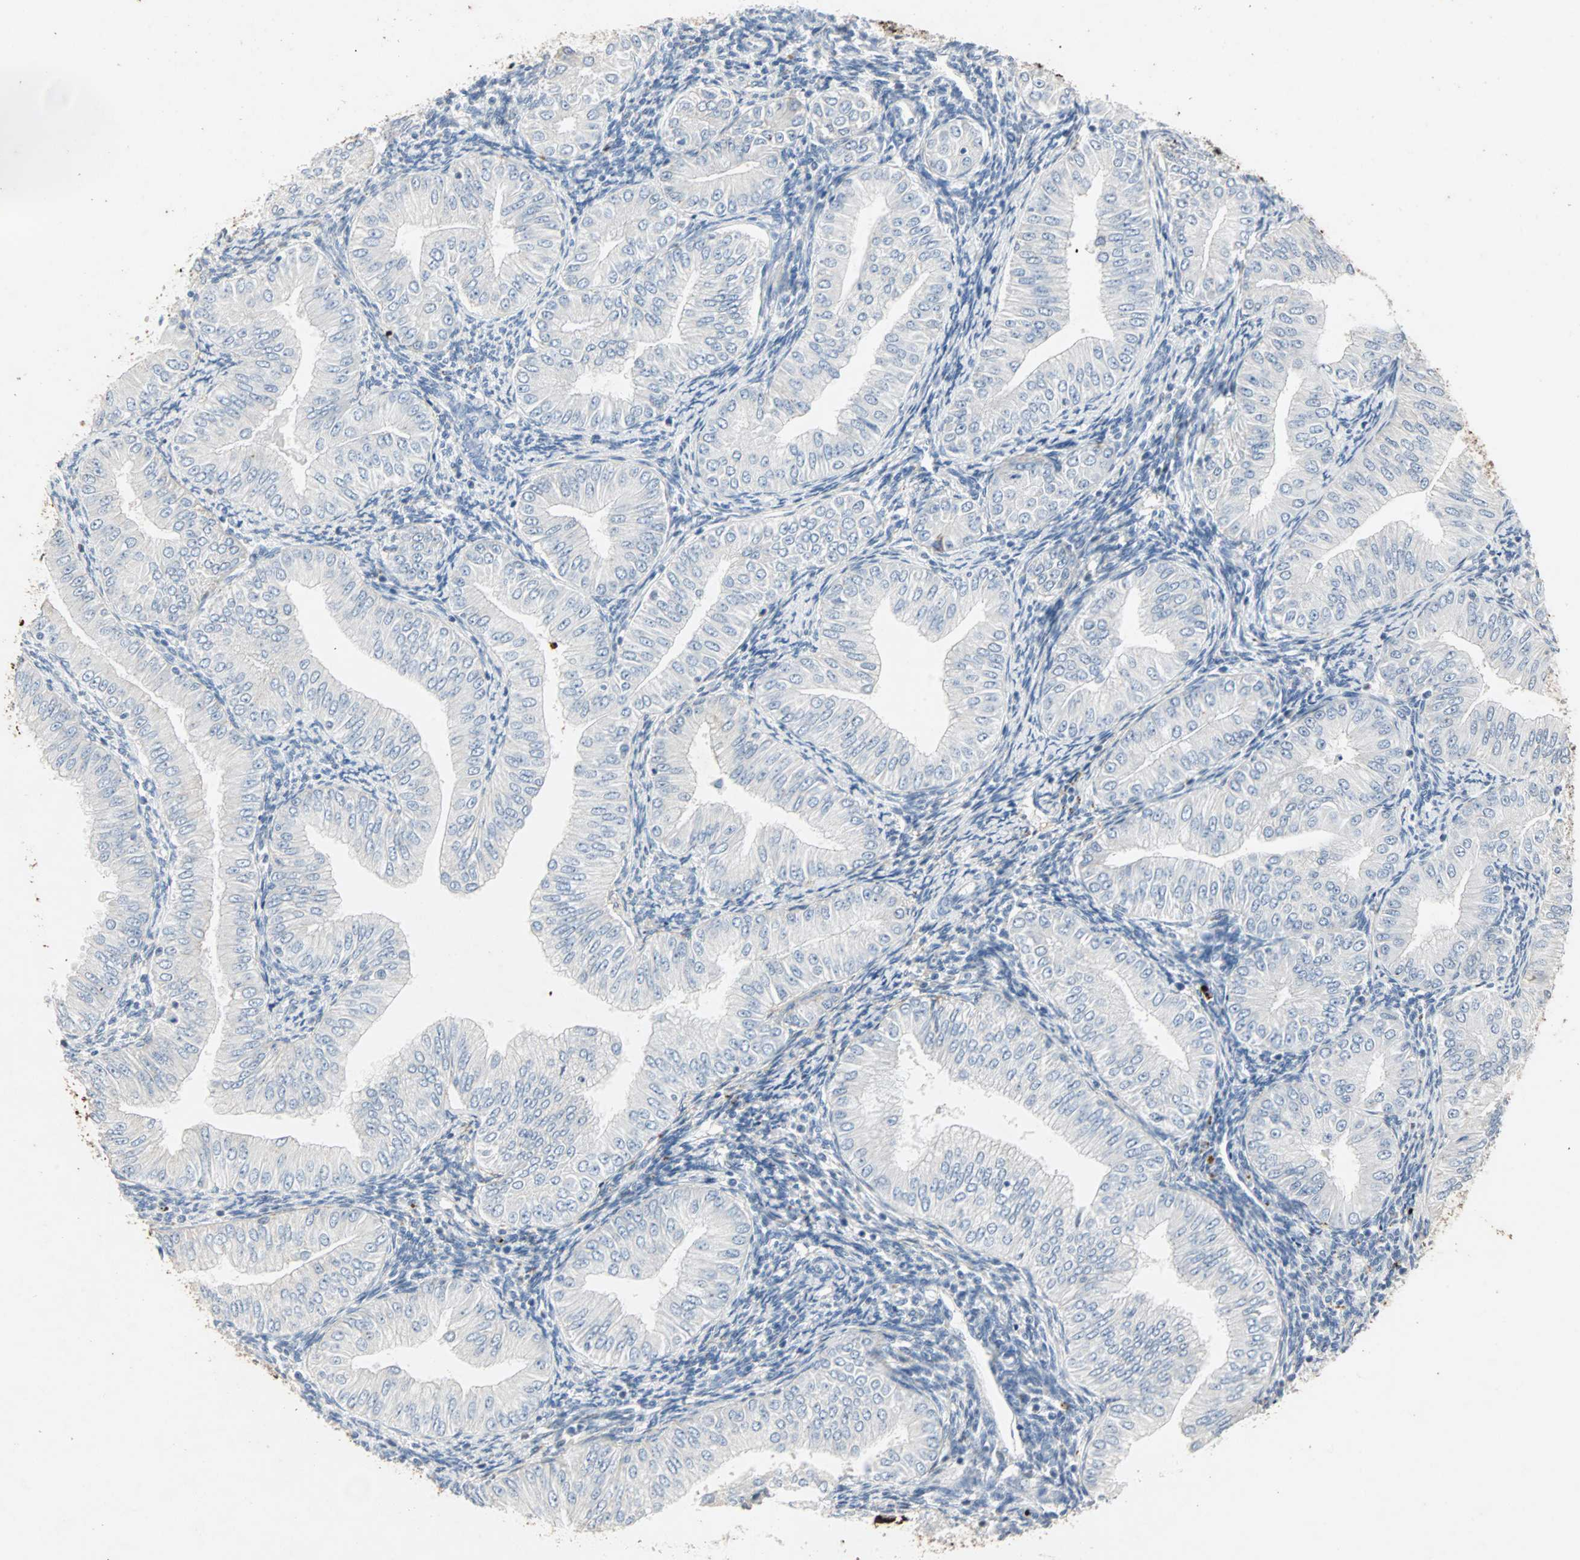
{"staining": {"intensity": "weak", "quantity": "<25%", "location": "cytoplasmic/membranous"}, "tissue": "endometrial cancer", "cell_type": "Tumor cells", "image_type": "cancer", "snomed": [{"axis": "morphology", "description": "Normal tissue, NOS"}, {"axis": "morphology", "description": "Adenocarcinoma, NOS"}, {"axis": "topography", "description": "Endometrium"}], "caption": "The IHC micrograph has no significant expression in tumor cells of endometrial cancer (adenocarcinoma) tissue. (Stains: DAB (3,3'-diaminobenzidine) immunohistochemistry (IHC) with hematoxylin counter stain, Microscopy: brightfield microscopy at high magnification).", "gene": "CEACAM6", "patient": {"sex": "female", "age": 53}}